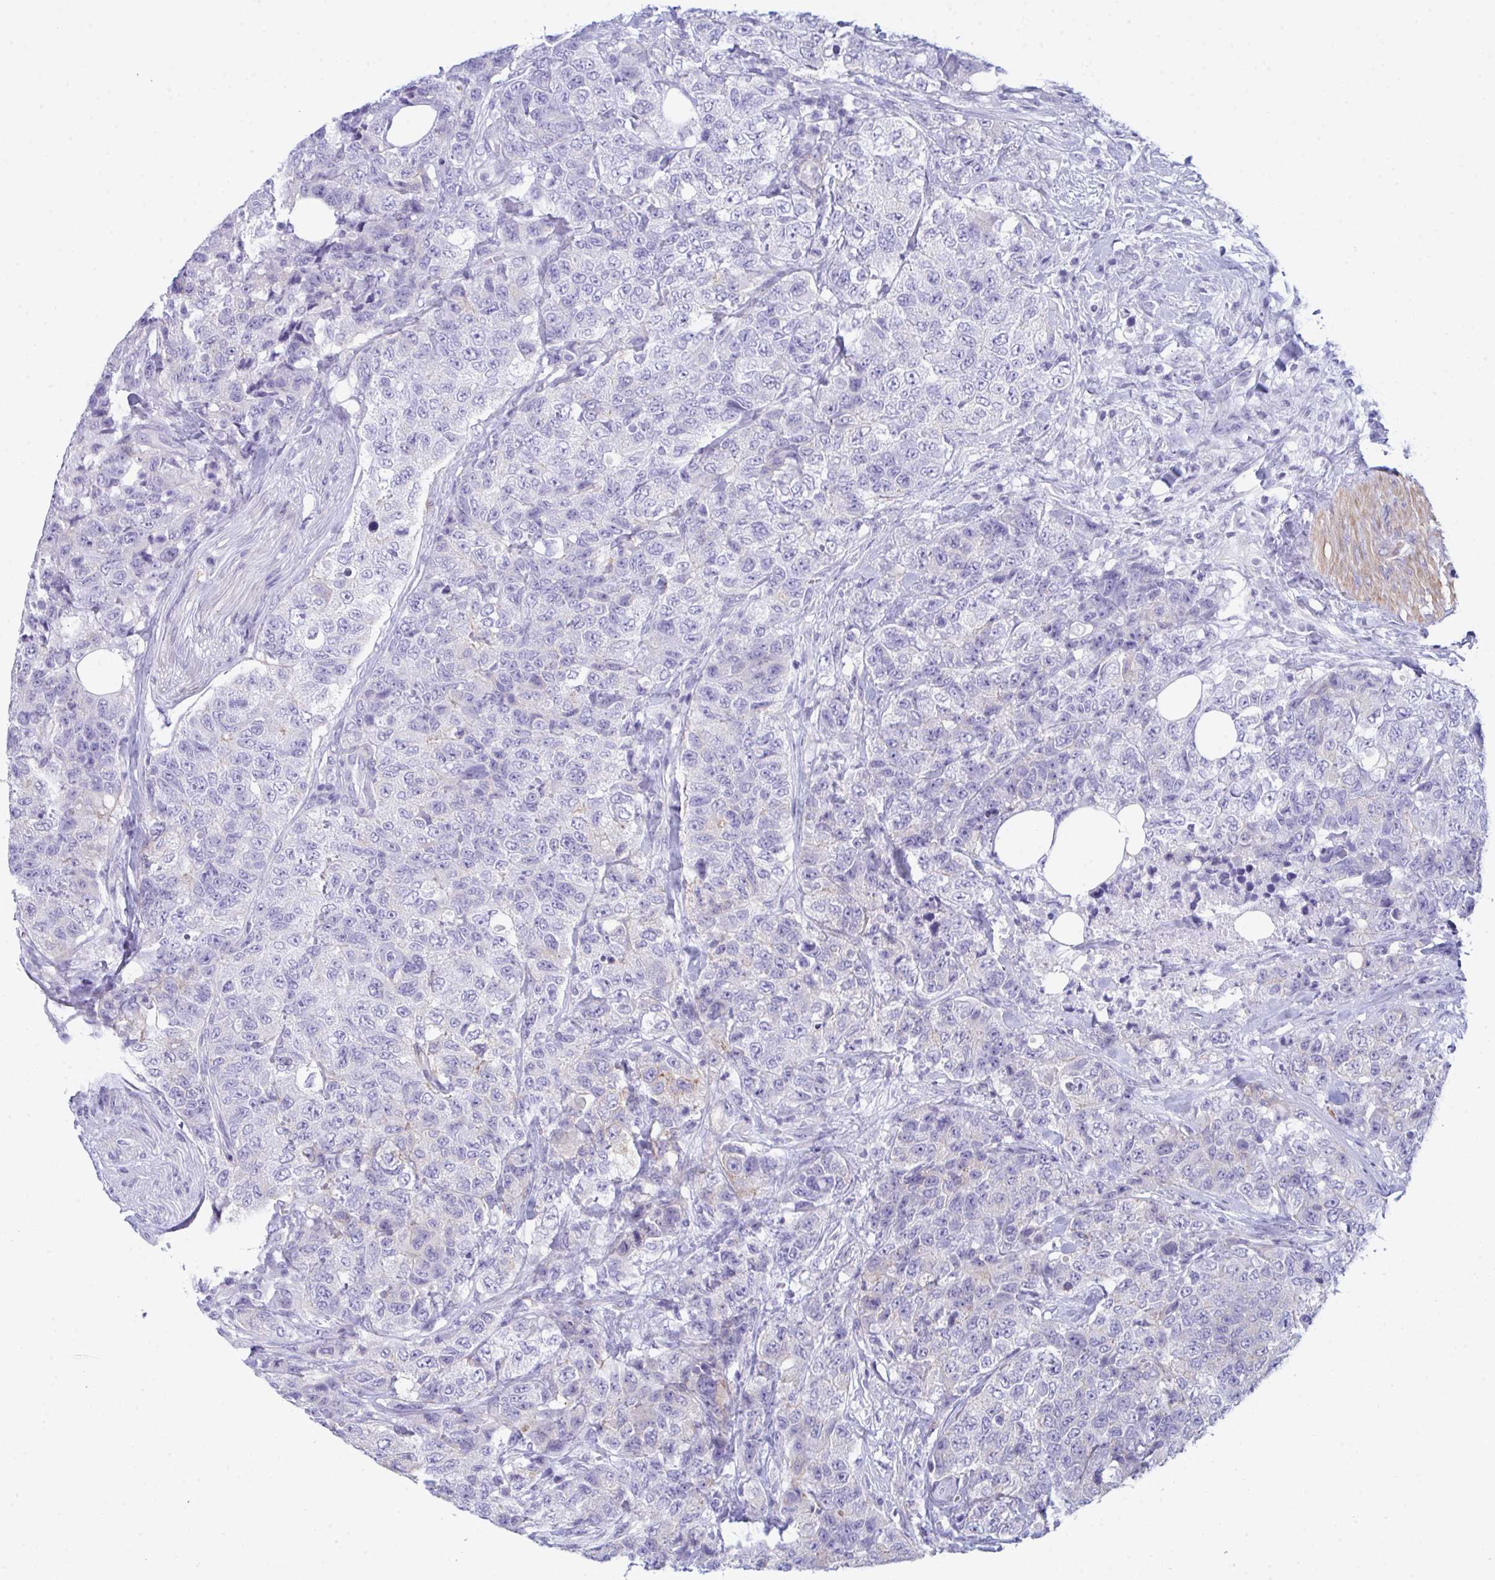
{"staining": {"intensity": "negative", "quantity": "none", "location": "none"}, "tissue": "urothelial cancer", "cell_type": "Tumor cells", "image_type": "cancer", "snomed": [{"axis": "morphology", "description": "Urothelial carcinoma, High grade"}, {"axis": "topography", "description": "Urinary bladder"}], "caption": "Immunohistochemistry image of neoplastic tissue: urothelial cancer stained with DAB demonstrates no significant protein staining in tumor cells.", "gene": "CEP170B", "patient": {"sex": "female", "age": 78}}